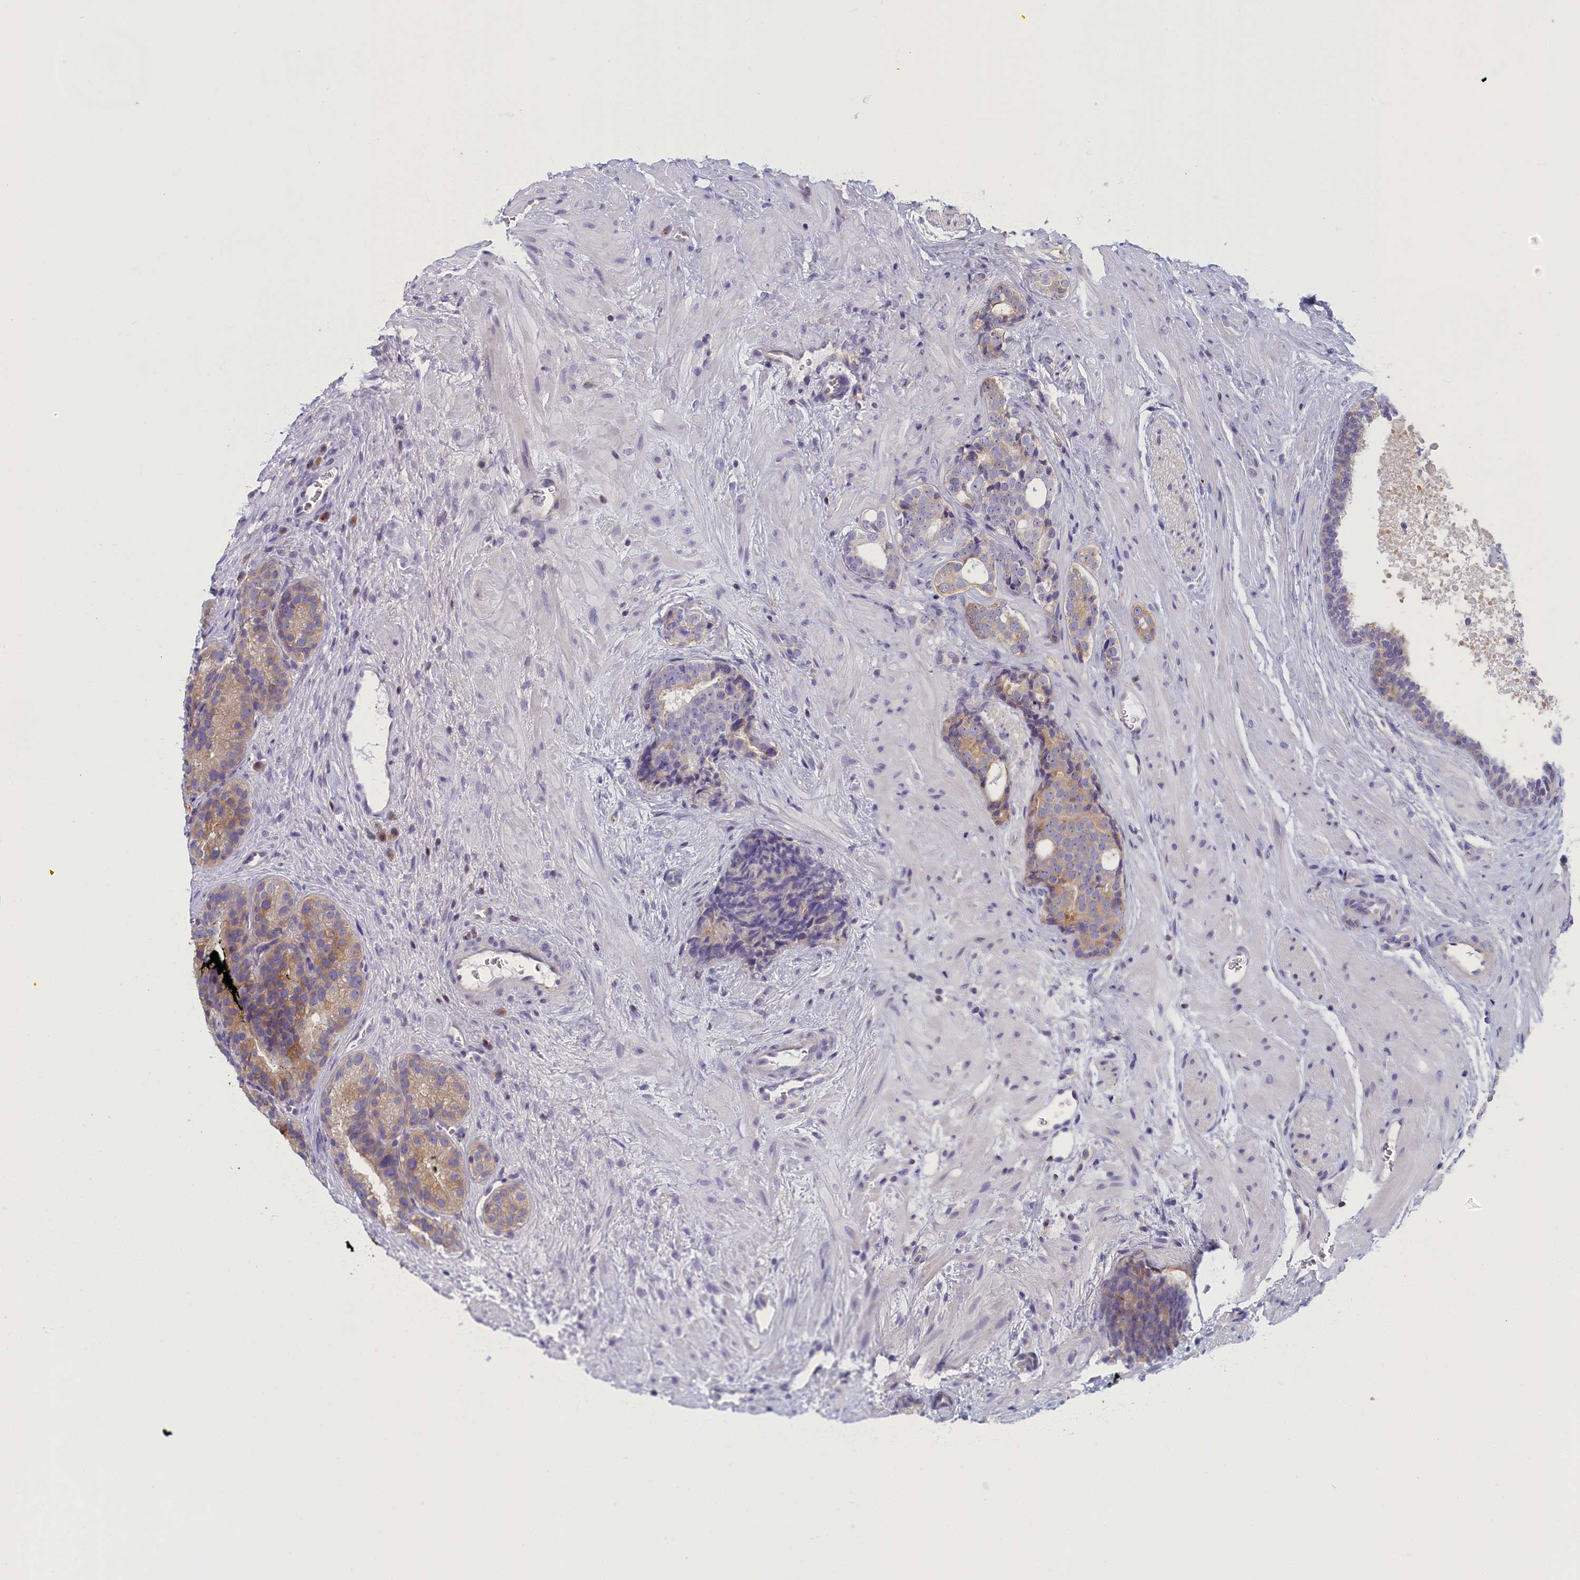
{"staining": {"intensity": "weak", "quantity": "25%-75%", "location": "cytoplasmic/membranous"}, "tissue": "prostate cancer", "cell_type": "Tumor cells", "image_type": "cancer", "snomed": [{"axis": "morphology", "description": "Adenocarcinoma, High grade"}, {"axis": "topography", "description": "Prostate"}], "caption": "A high-resolution micrograph shows immunohistochemistry (IHC) staining of prostate high-grade adenocarcinoma, which shows weak cytoplasmic/membranous staining in about 25%-75% of tumor cells.", "gene": "NOL10", "patient": {"sex": "male", "age": 56}}